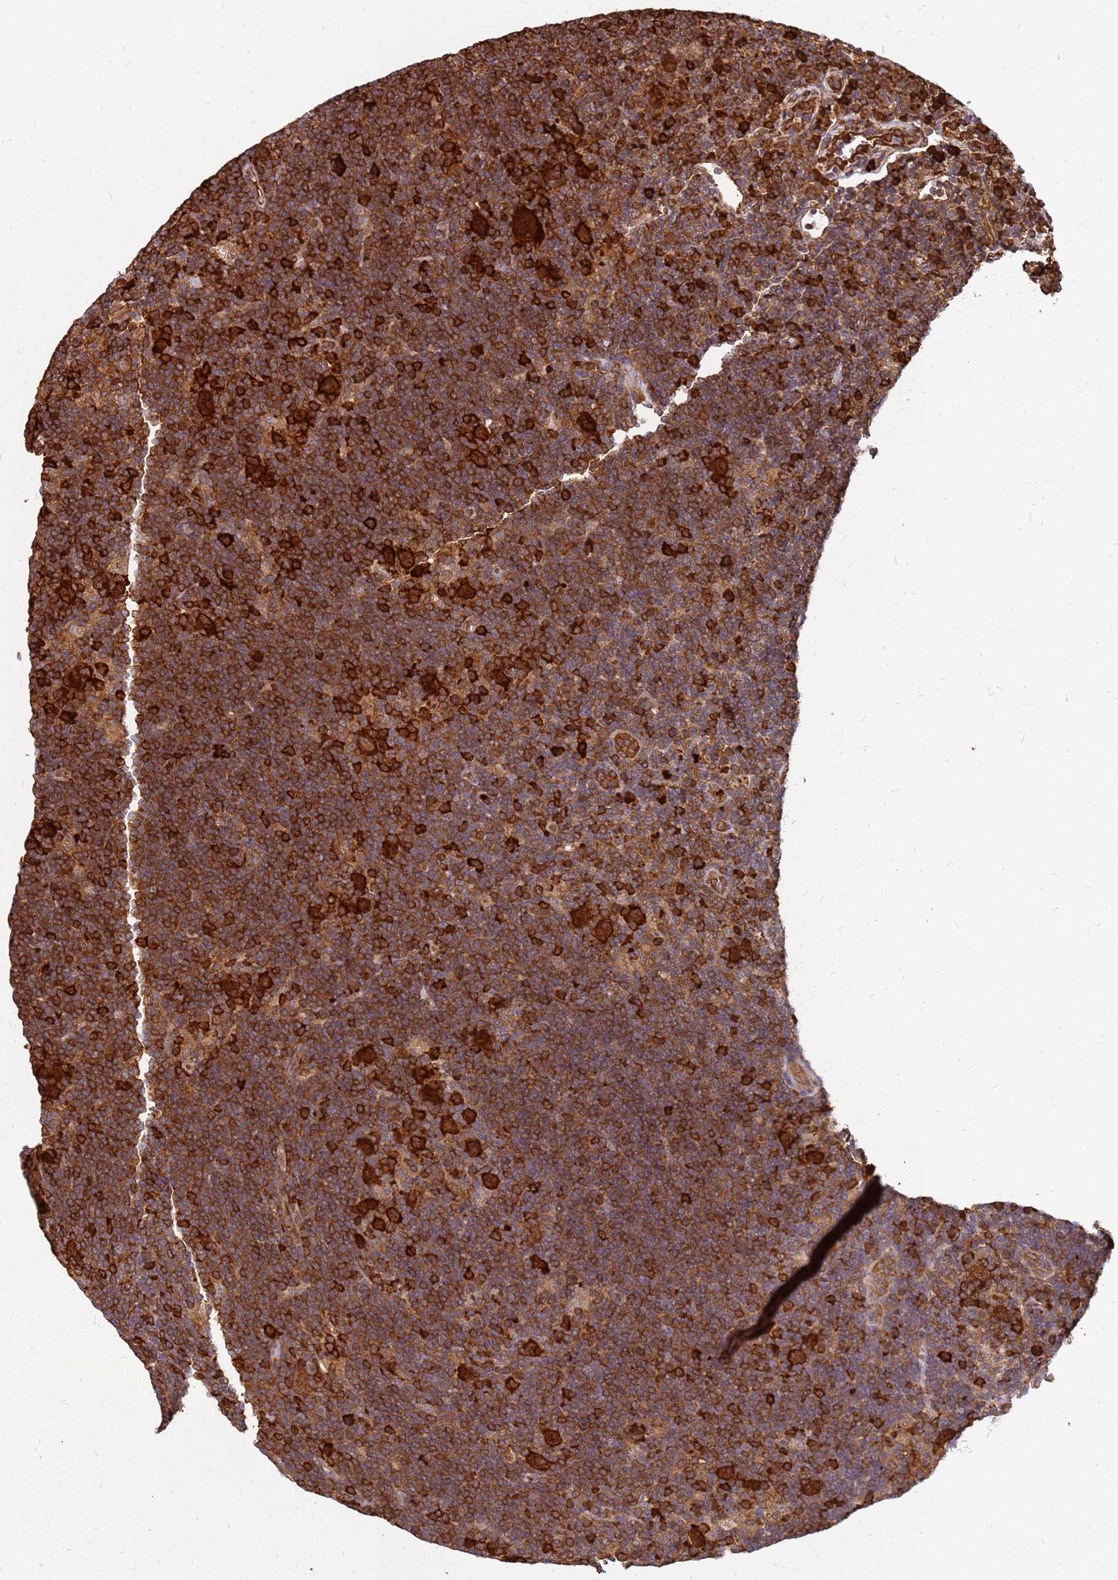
{"staining": {"intensity": "moderate", "quantity": ">75%", "location": "cytoplasmic/membranous"}, "tissue": "lymphoma", "cell_type": "Tumor cells", "image_type": "cancer", "snomed": [{"axis": "morphology", "description": "Hodgkin's disease, NOS"}, {"axis": "topography", "description": "Lymph node"}], "caption": "About >75% of tumor cells in lymphoma exhibit moderate cytoplasmic/membranous protein expression as visualized by brown immunohistochemical staining.", "gene": "HDX", "patient": {"sex": "female", "age": 57}}